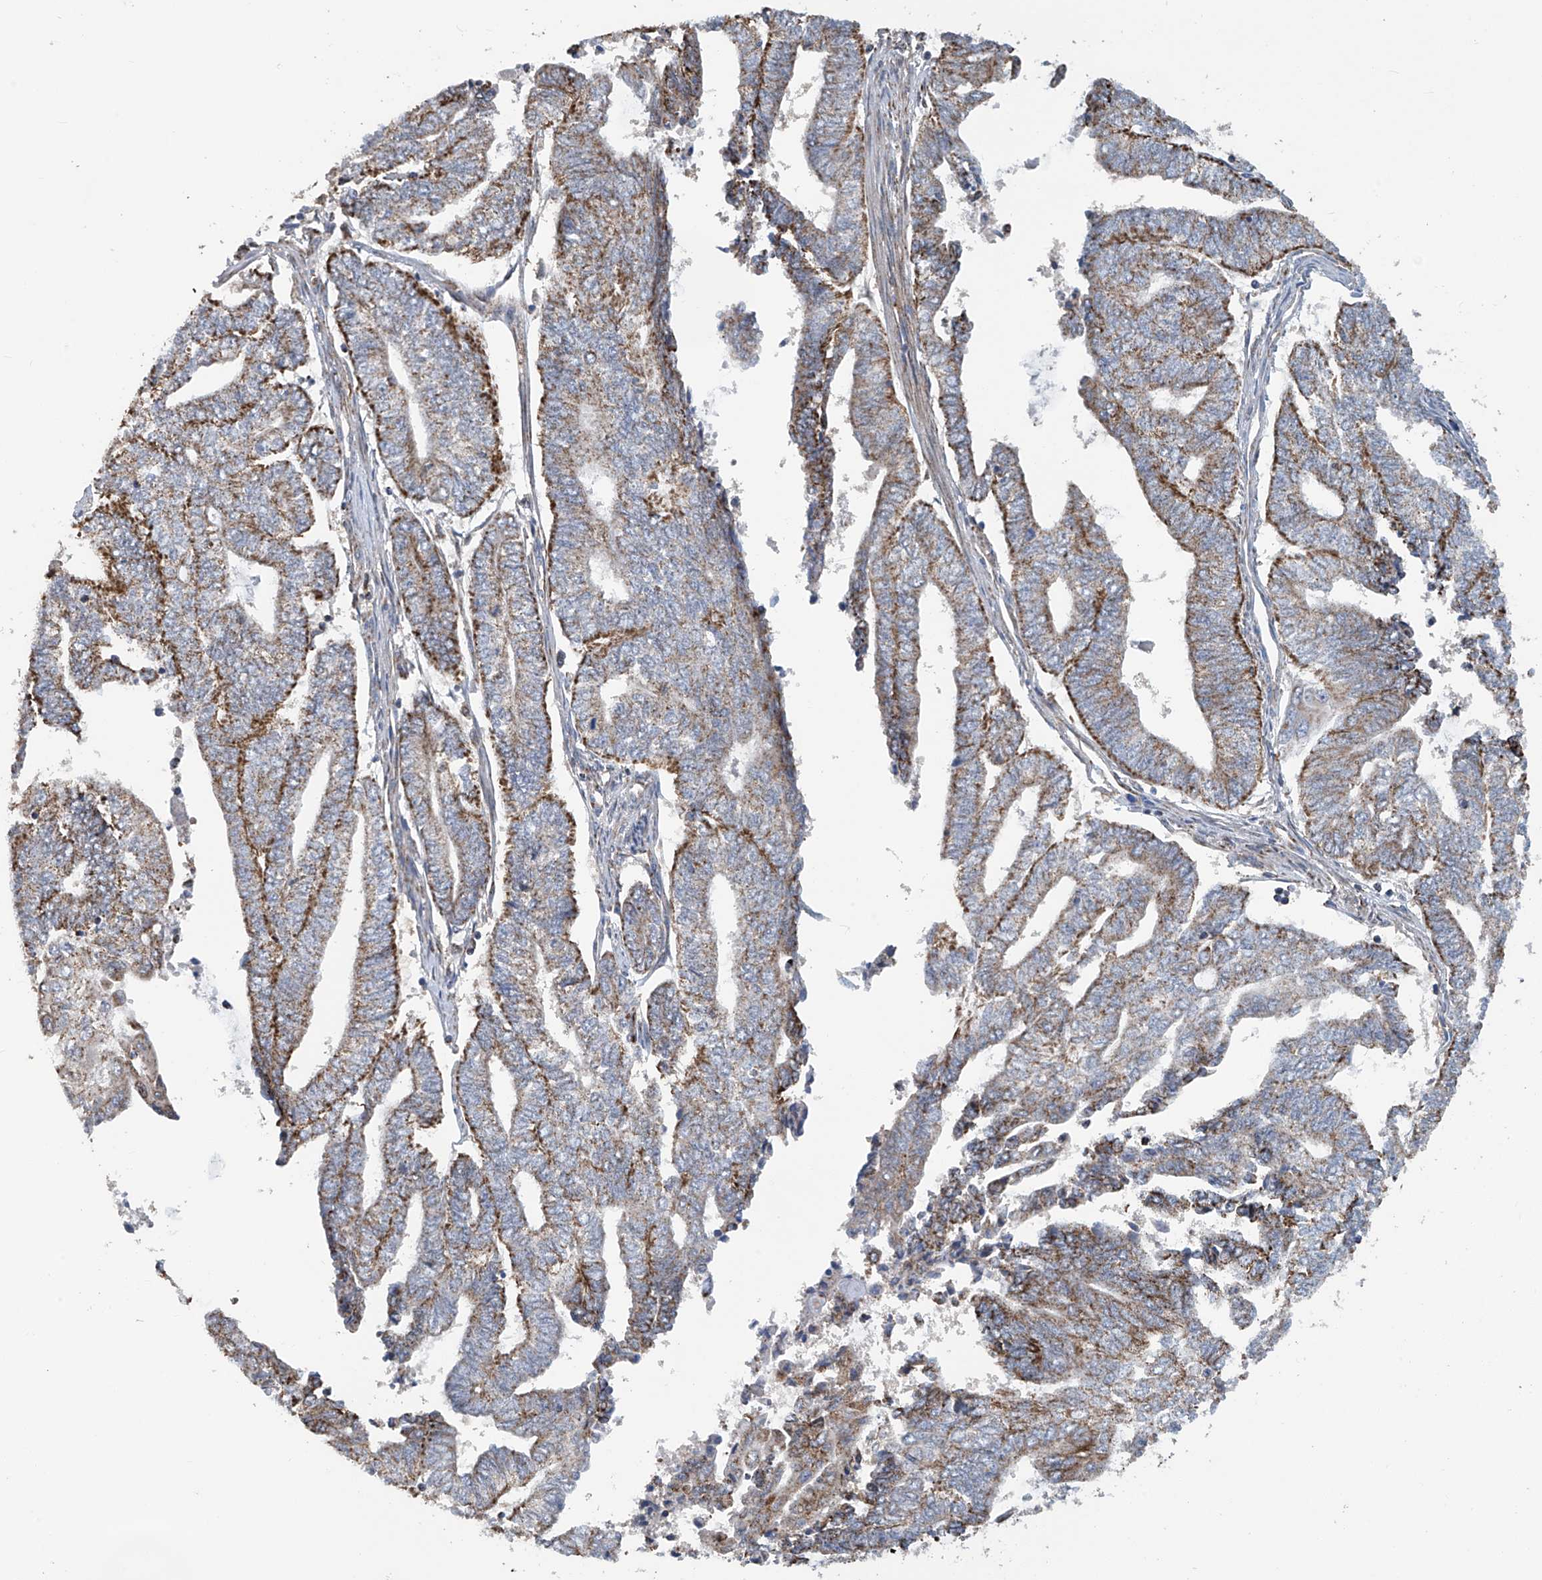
{"staining": {"intensity": "moderate", "quantity": ">75%", "location": "cytoplasmic/membranous"}, "tissue": "endometrial cancer", "cell_type": "Tumor cells", "image_type": "cancer", "snomed": [{"axis": "morphology", "description": "Adenocarcinoma, NOS"}, {"axis": "topography", "description": "Uterus"}, {"axis": "topography", "description": "Endometrium"}], "caption": "Adenocarcinoma (endometrial) tissue displays moderate cytoplasmic/membranous staining in approximately >75% of tumor cells, visualized by immunohistochemistry.", "gene": "COMMD1", "patient": {"sex": "female", "age": 70}}